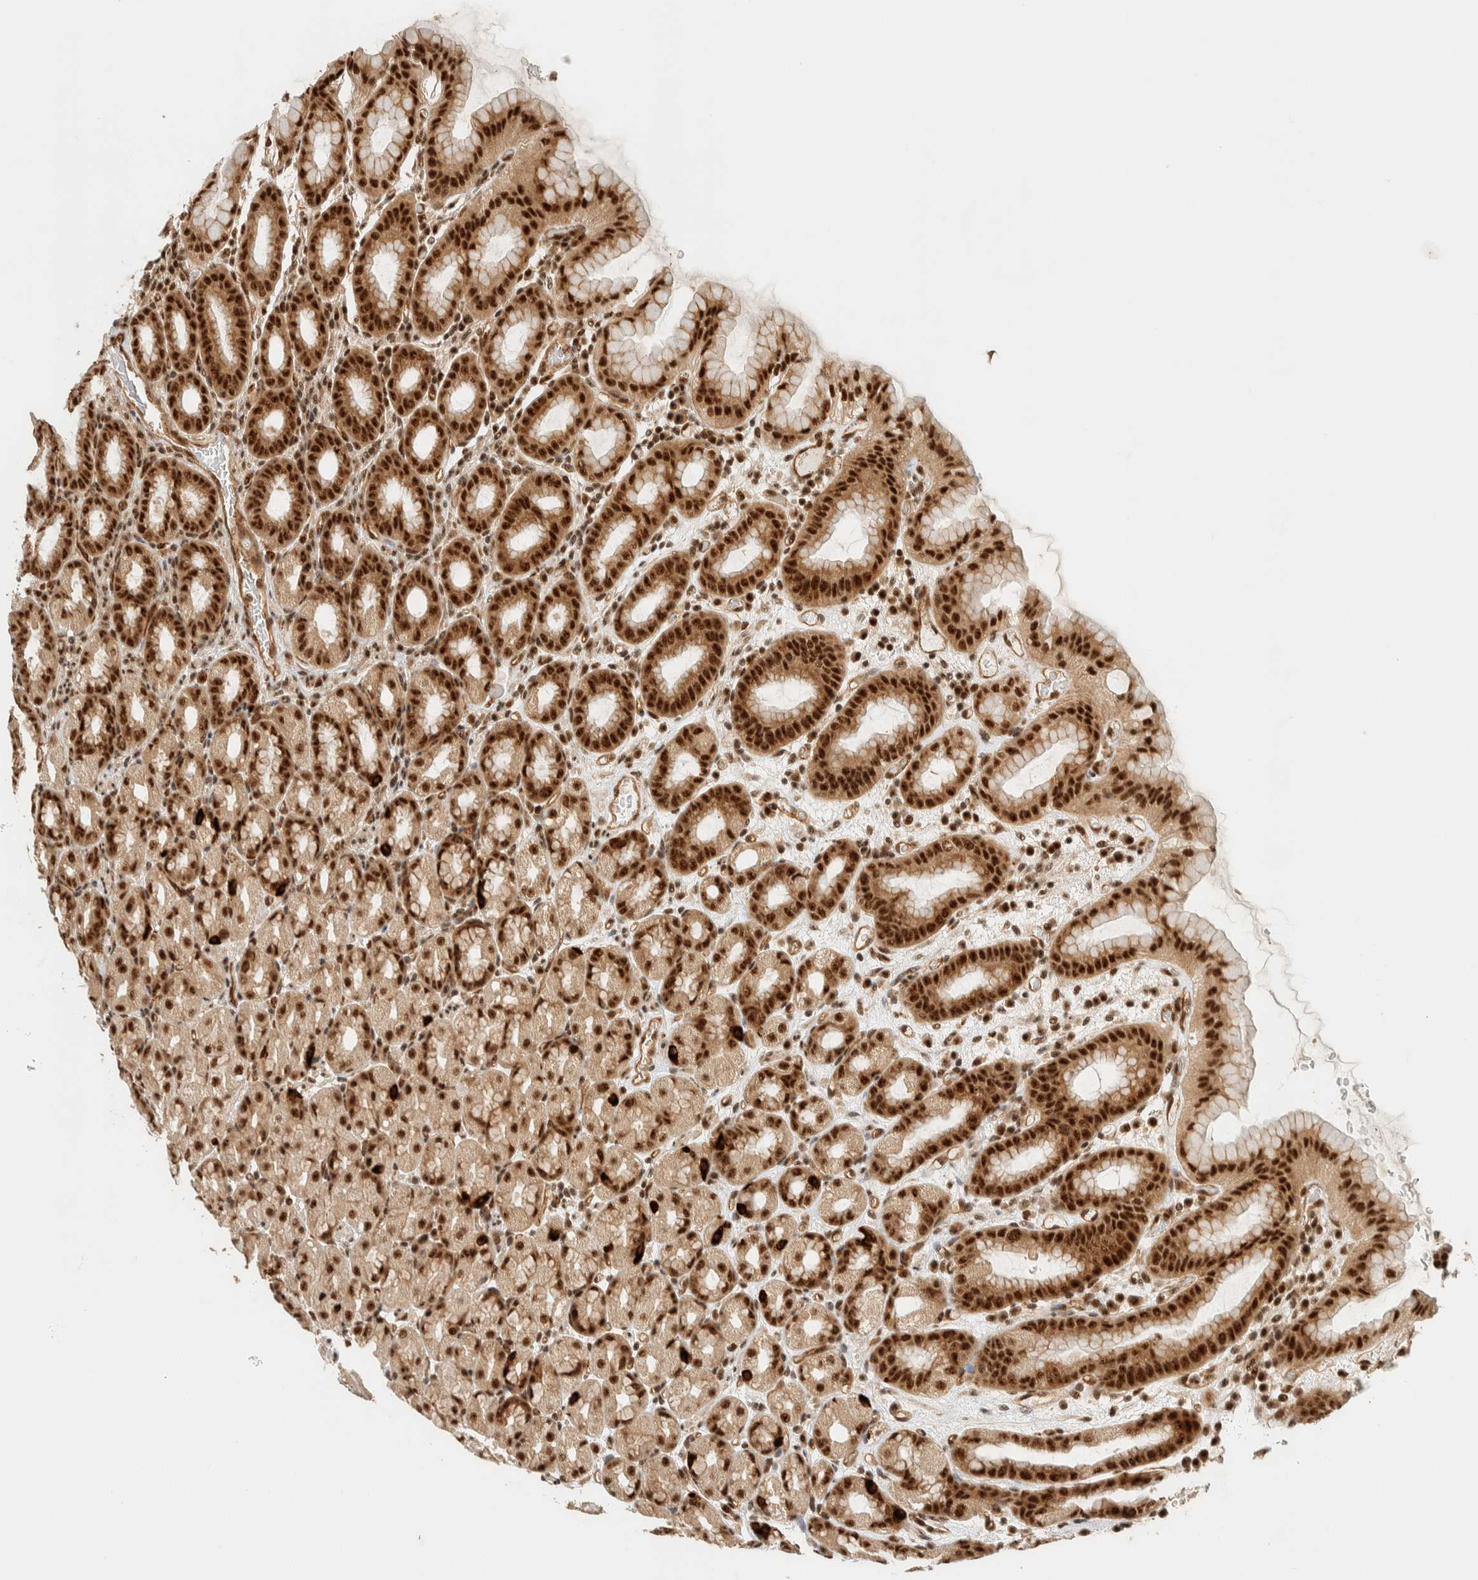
{"staining": {"intensity": "strong", "quantity": ">75%", "location": "nuclear"}, "tissue": "stomach", "cell_type": "Glandular cells", "image_type": "normal", "snomed": [{"axis": "morphology", "description": "Normal tissue, NOS"}, {"axis": "topography", "description": "Stomach, upper"}], "caption": "This histopathology image shows benign stomach stained with immunohistochemistry (IHC) to label a protein in brown. The nuclear of glandular cells show strong positivity for the protein. Nuclei are counter-stained blue.", "gene": "SIK1", "patient": {"sex": "male", "age": 68}}